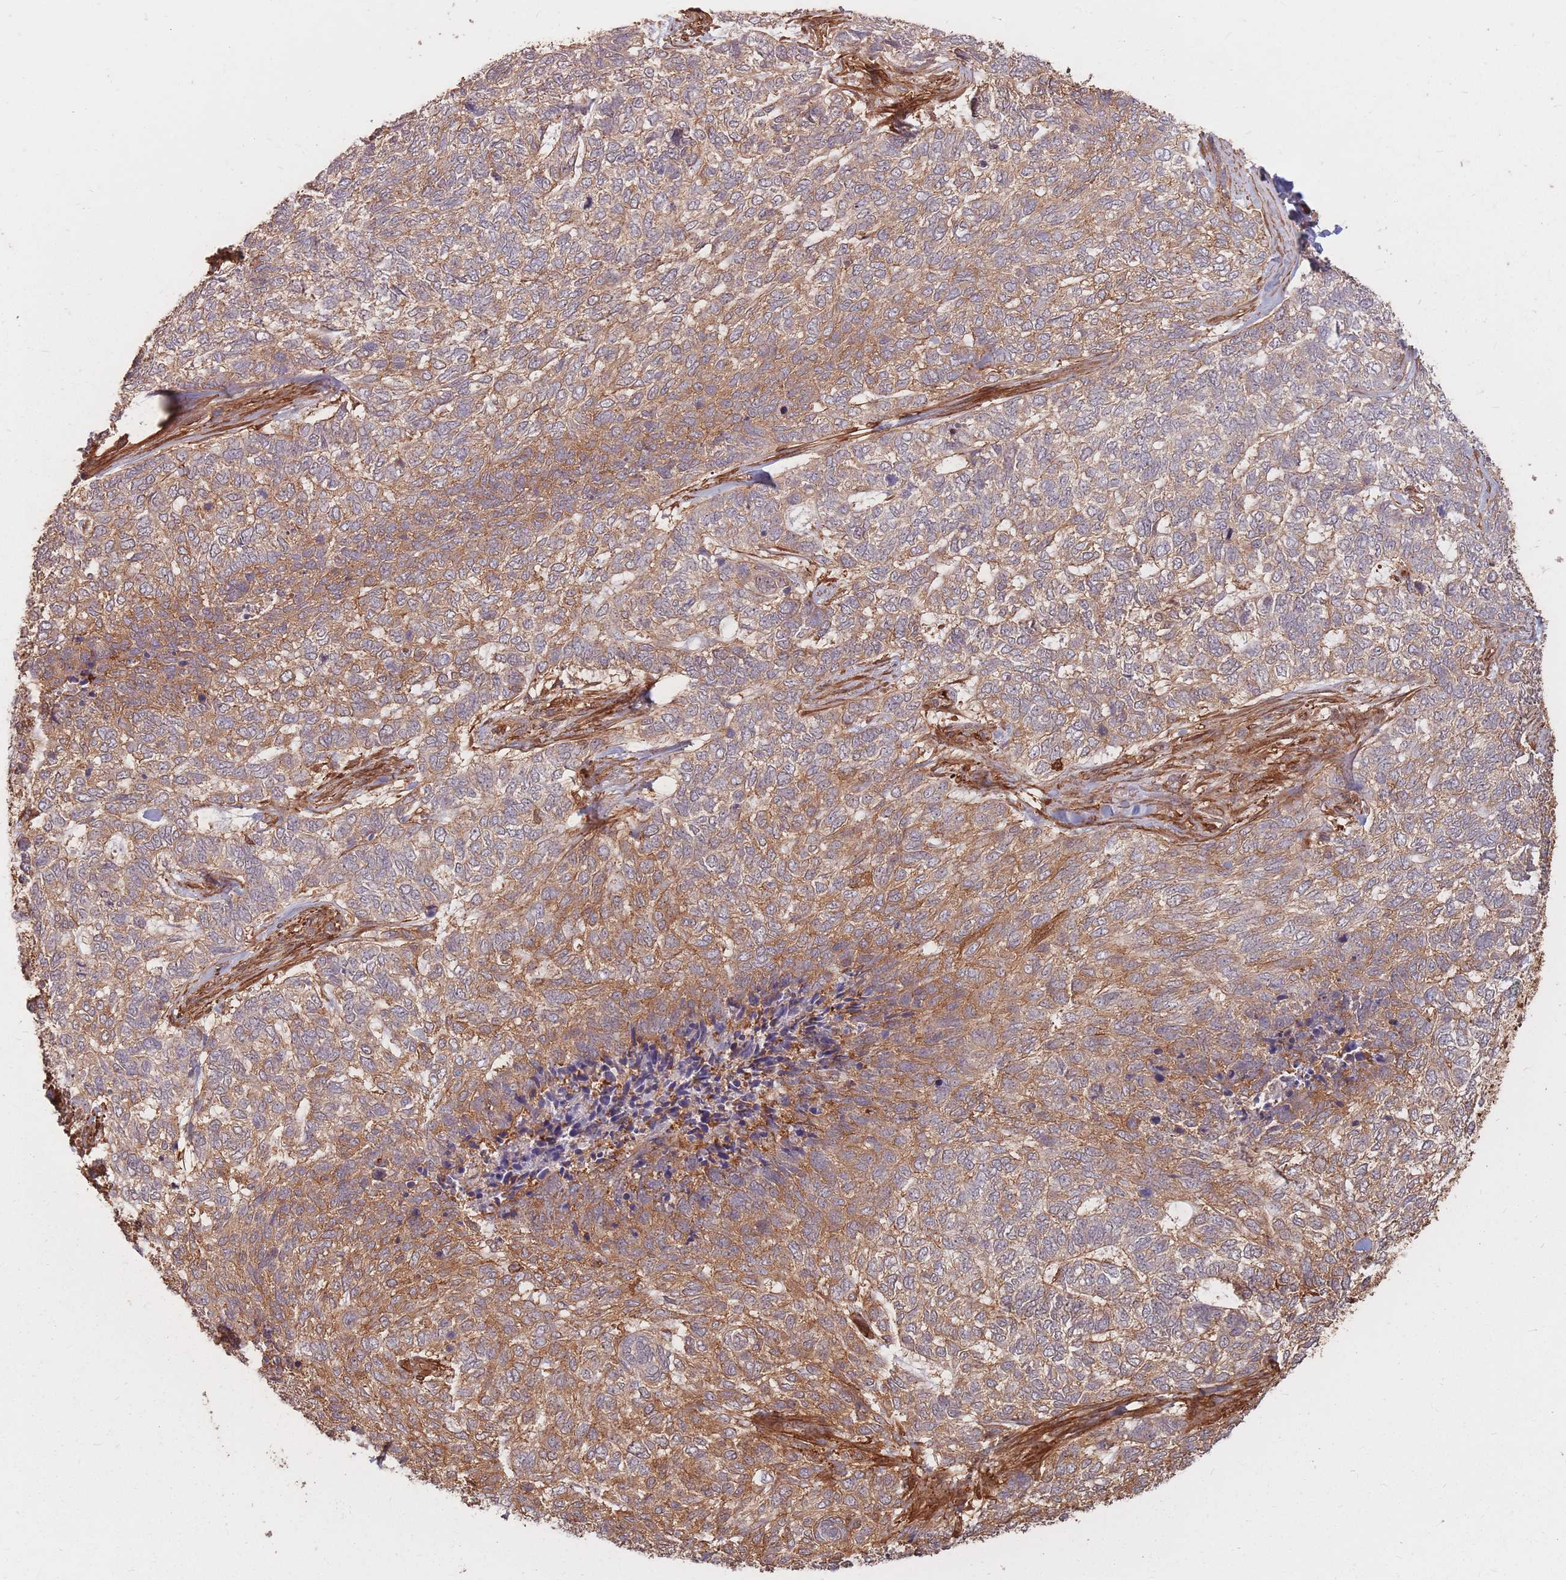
{"staining": {"intensity": "moderate", "quantity": ">75%", "location": "cytoplasmic/membranous"}, "tissue": "skin cancer", "cell_type": "Tumor cells", "image_type": "cancer", "snomed": [{"axis": "morphology", "description": "Basal cell carcinoma"}, {"axis": "topography", "description": "Skin"}], "caption": "Immunohistochemistry of skin cancer demonstrates medium levels of moderate cytoplasmic/membranous expression in approximately >75% of tumor cells.", "gene": "PLS3", "patient": {"sex": "female", "age": 65}}